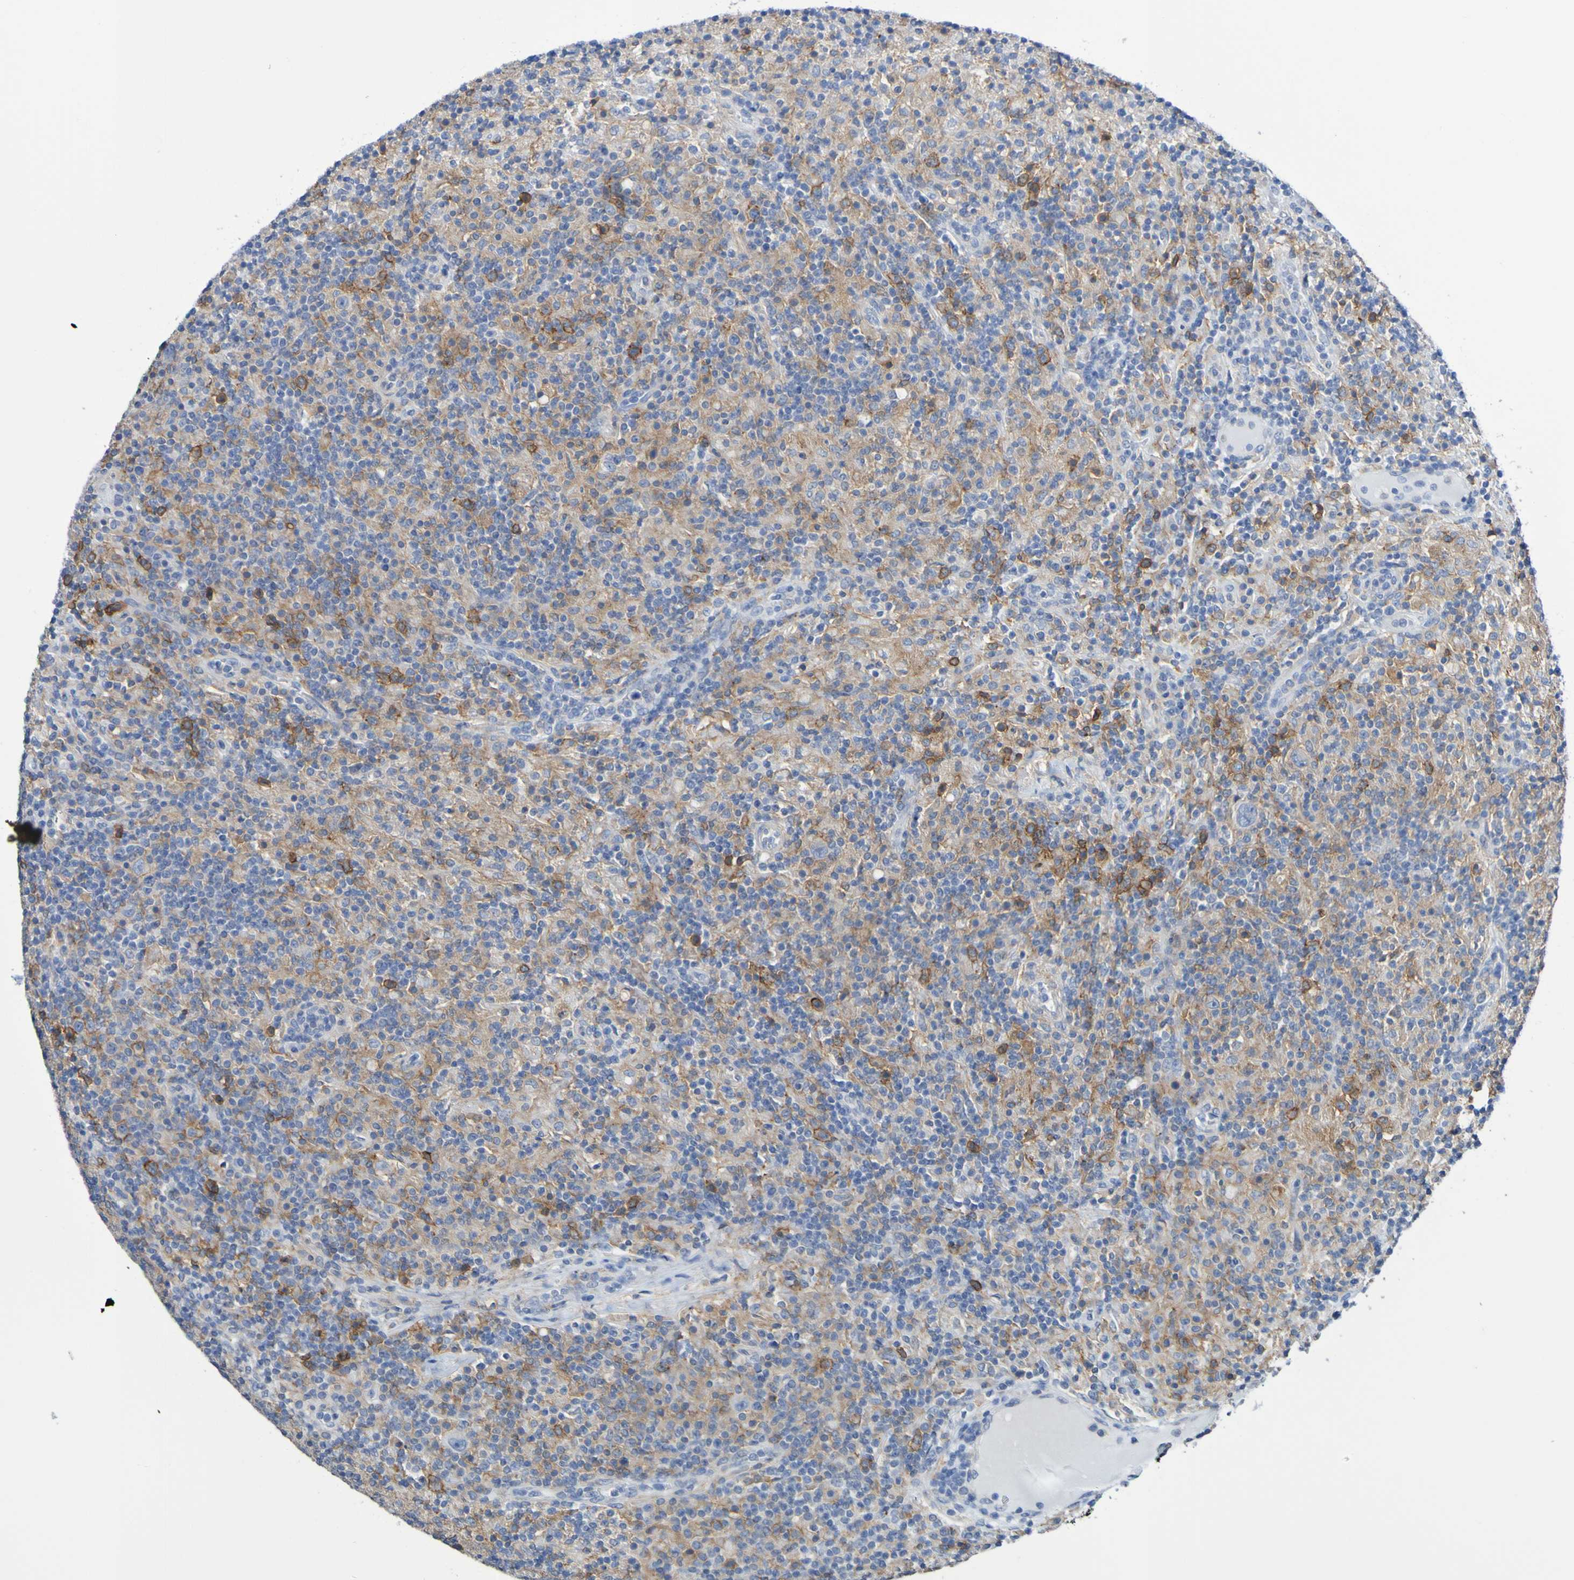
{"staining": {"intensity": "weak", "quantity": "<25%", "location": "cytoplasmic/membranous"}, "tissue": "lymphoma", "cell_type": "Tumor cells", "image_type": "cancer", "snomed": [{"axis": "morphology", "description": "Hodgkin's disease, NOS"}, {"axis": "topography", "description": "Lymph node"}], "caption": "Immunohistochemistry of lymphoma demonstrates no expression in tumor cells.", "gene": "SLC3A2", "patient": {"sex": "male", "age": 70}}